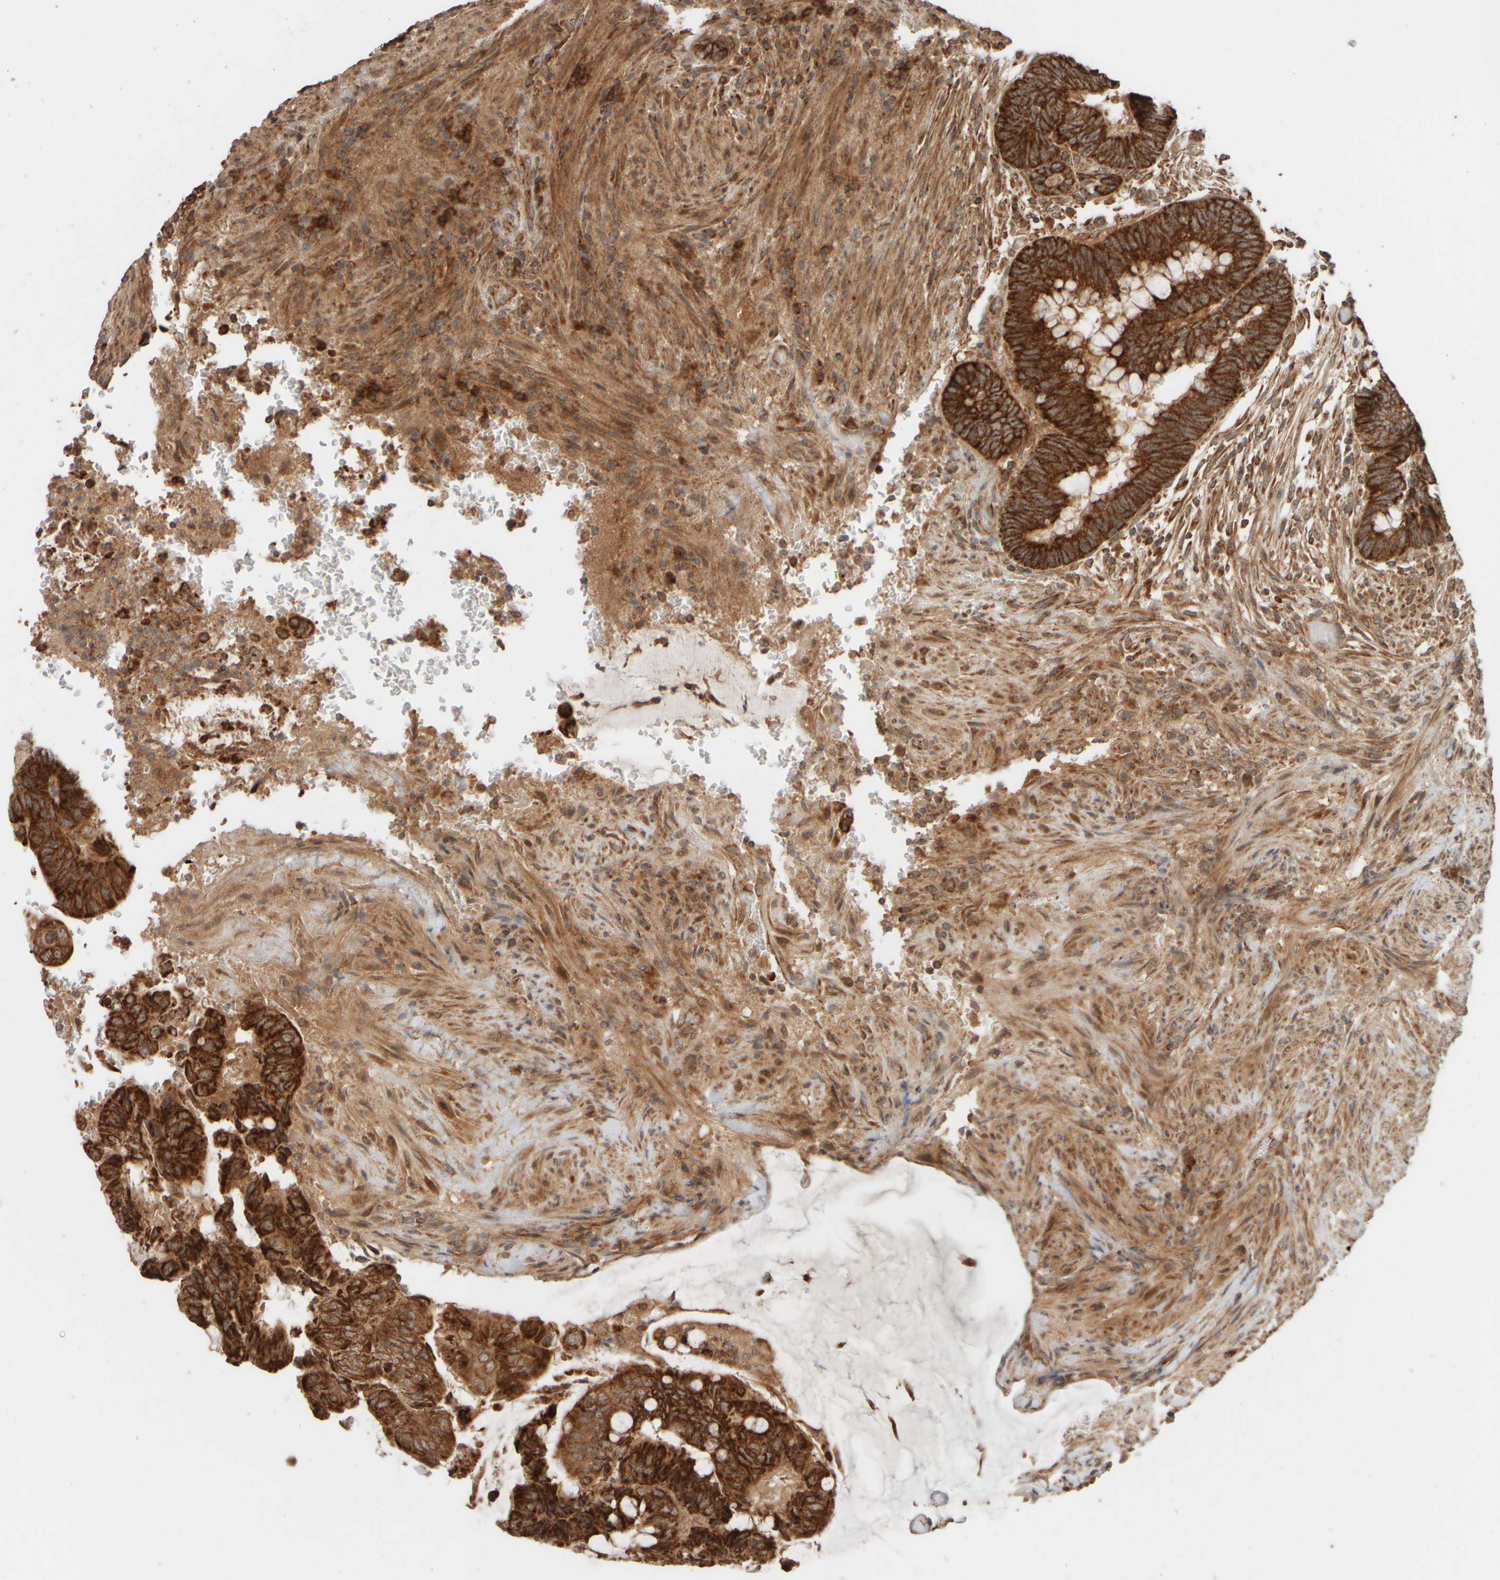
{"staining": {"intensity": "strong", "quantity": ">75%", "location": "cytoplasmic/membranous"}, "tissue": "colorectal cancer", "cell_type": "Tumor cells", "image_type": "cancer", "snomed": [{"axis": "morphology", "description": "Normal tissue, NOS"}, {"axis": "morphology", "description": "Adenocarcinoma, NOS"}, {"axis": "topography", "description": "Rectum"}], "caption": "Immunohistochemical staining of colorectal cancer (adenocarcinoma) displays high levels of strong cytoplasmic/membranous protein staining in about >75% of tumor cells. Nuclei are stained in blue.", "gene": "EIF2B3", "patient": {"sex": "male", "age": 92}}